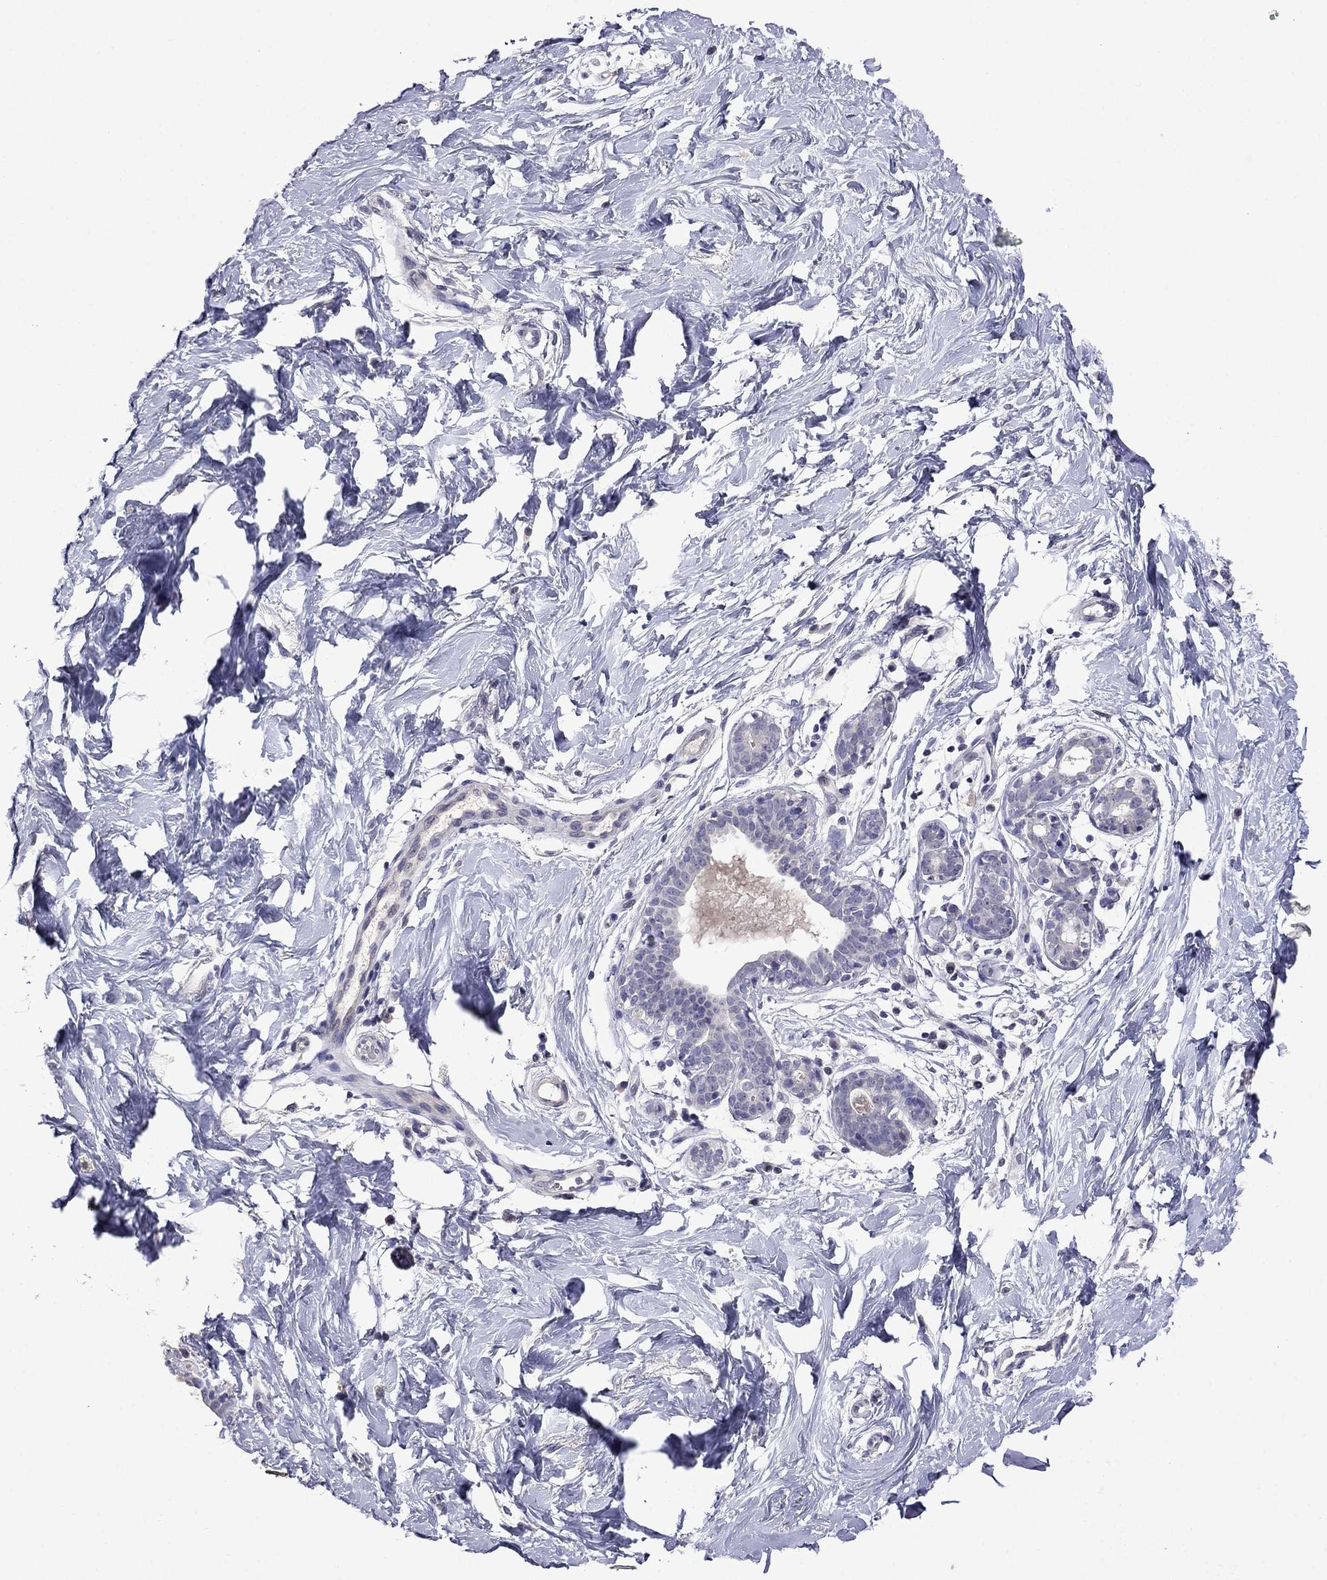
{"staining": {"intensity": "negative", "quantity": "none", "location": "none"}, "tissue": "breast", "cell_type": "Adipocytes", "image_type": "normal", "snomed": [{"axis": "morphology", "description": "Normal tissue, NOS"}, {"axis": "topography", "description": "Breast"}], "caption": "Immunohistochemical staining of benign breast exhibits no significant staining in adipocytes. (Brightfield microscopy of DAB immunohistochemistry (IHC) at high magnification).", "gene": "STAR", "patient": {"sex": "female", "age": 37}}